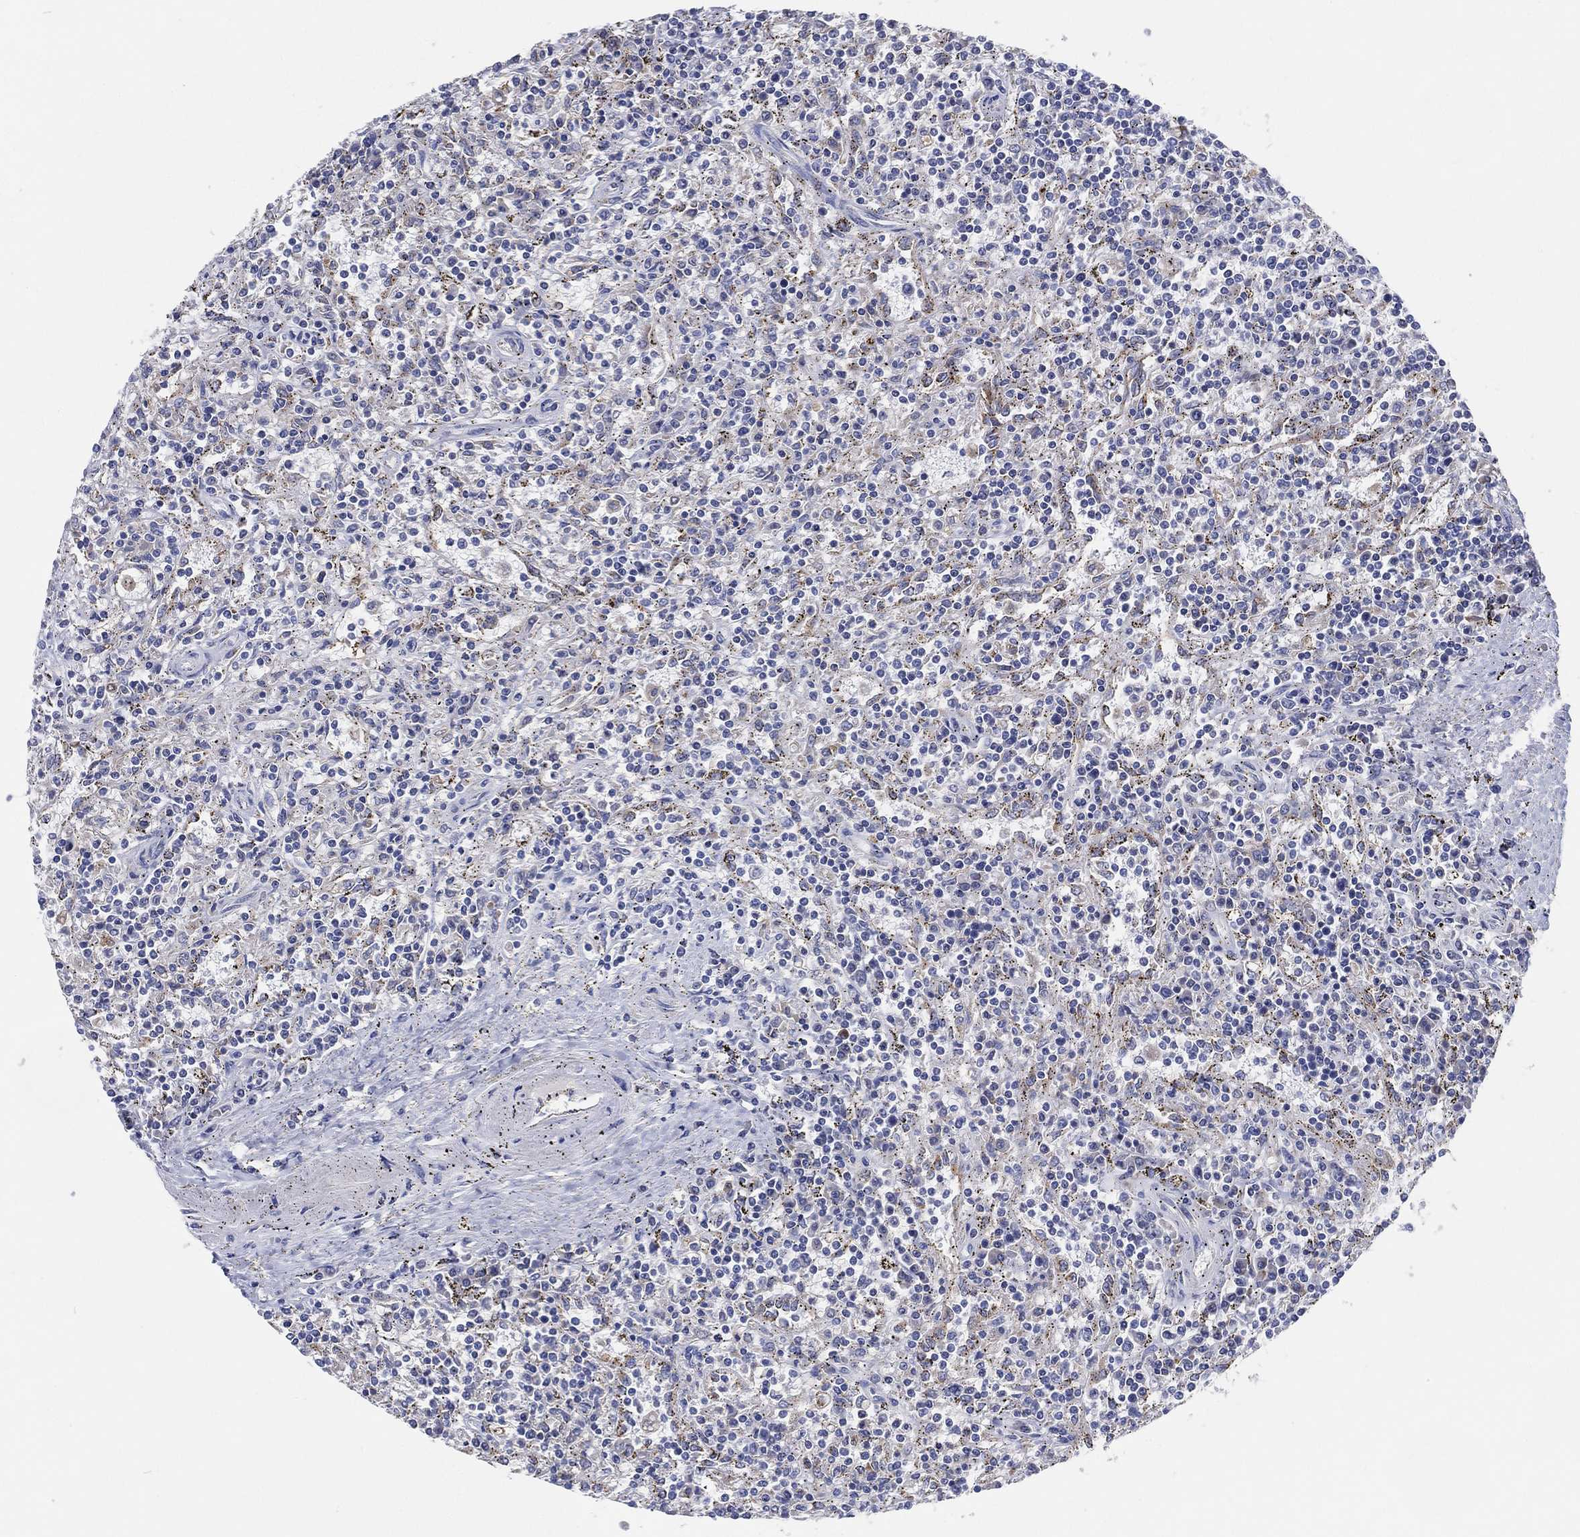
{"staining": {"intensity": "negative", "quantity": "none", "location": "none"}, "tissue": "lymphoma", "cell_type": "Tumor cells", "image_type": "cancer", "snomed": [{"axis": "morphology", "description": "Malignant lymphoma, non-Hodgkin's type, Low grade"}, {"axis": "topography", "description": "Spleen"}], "caption": "A high-resolution histopathology image shows immunohistochemistry staining of lymphoma, which reveals no significant staining in tumor cells. (Stains: DAB immunohistochemistry with hematoxylin counter stain, Microscopy: brightfield microscopy at high magnification).", "gene": "GALNS", "patient": {"sex": "male", "age": 62}}